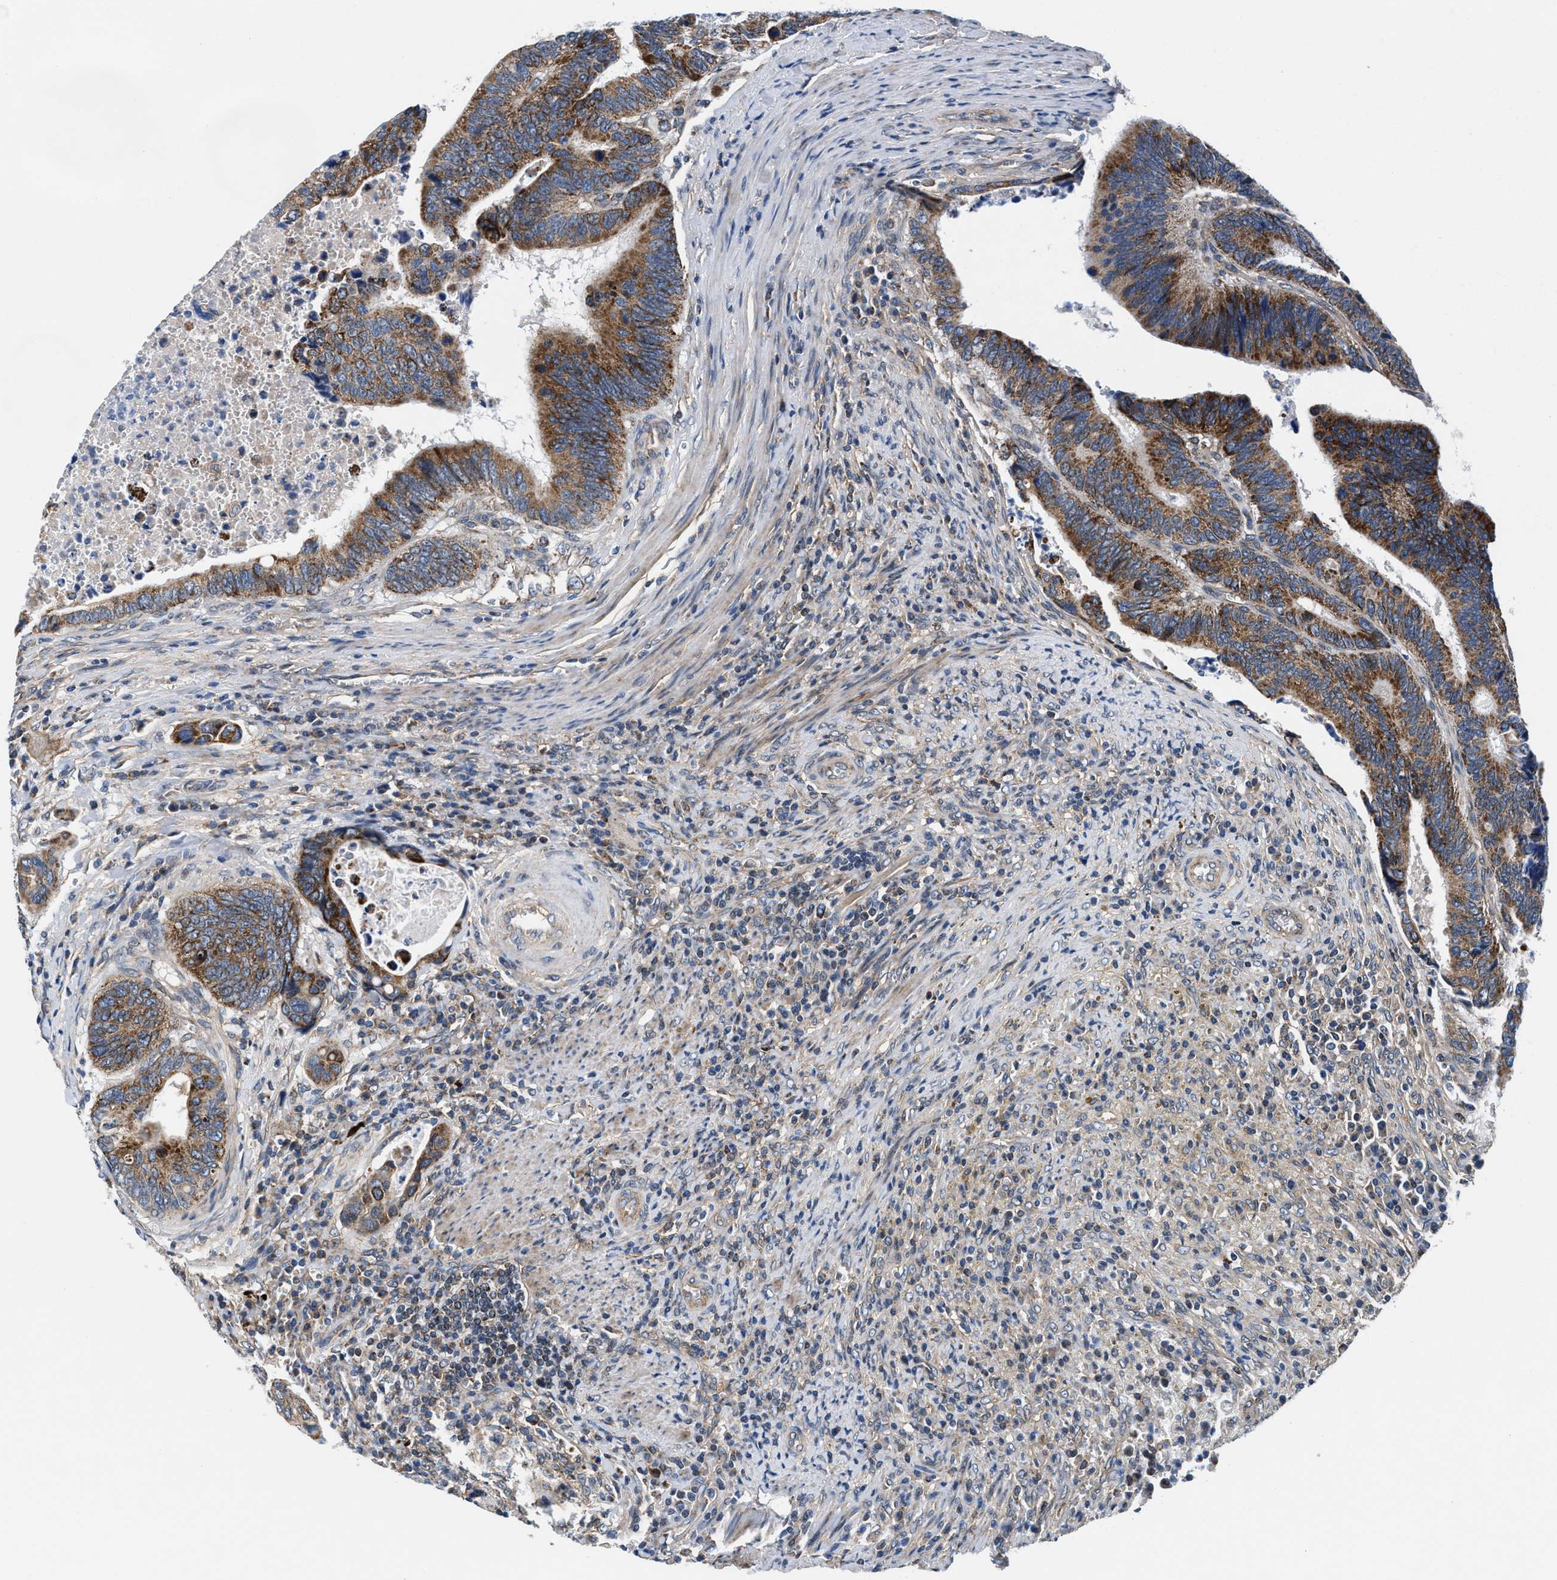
{"staining": {"intensity": "strong", "quantity": ">75%", "location": "cytoplasmic/membranous"}, "tissue": "colorectal cancer", "cell_type": "Tumor cells", "image_type": "cancer", "snomed": [{"axis": "morphology", "description": "Inflammation, NOS"}, {"axis": "morphology", "description": "Adenocarcinoma, NOS"}, {"axis": "topography", "description": "Colon"}], "caption": "The histopathology image exhibits immunohistochemical staining of adenocarcinoma (colorectal). There is strong cytoplasmic/membranous expression is identified in about >75% of tumor cells. Ihc stains the protein in brown and the nuclei are stained blue.", "gene": "NKTR", "patient": {"sex": "male", "age": 72}}